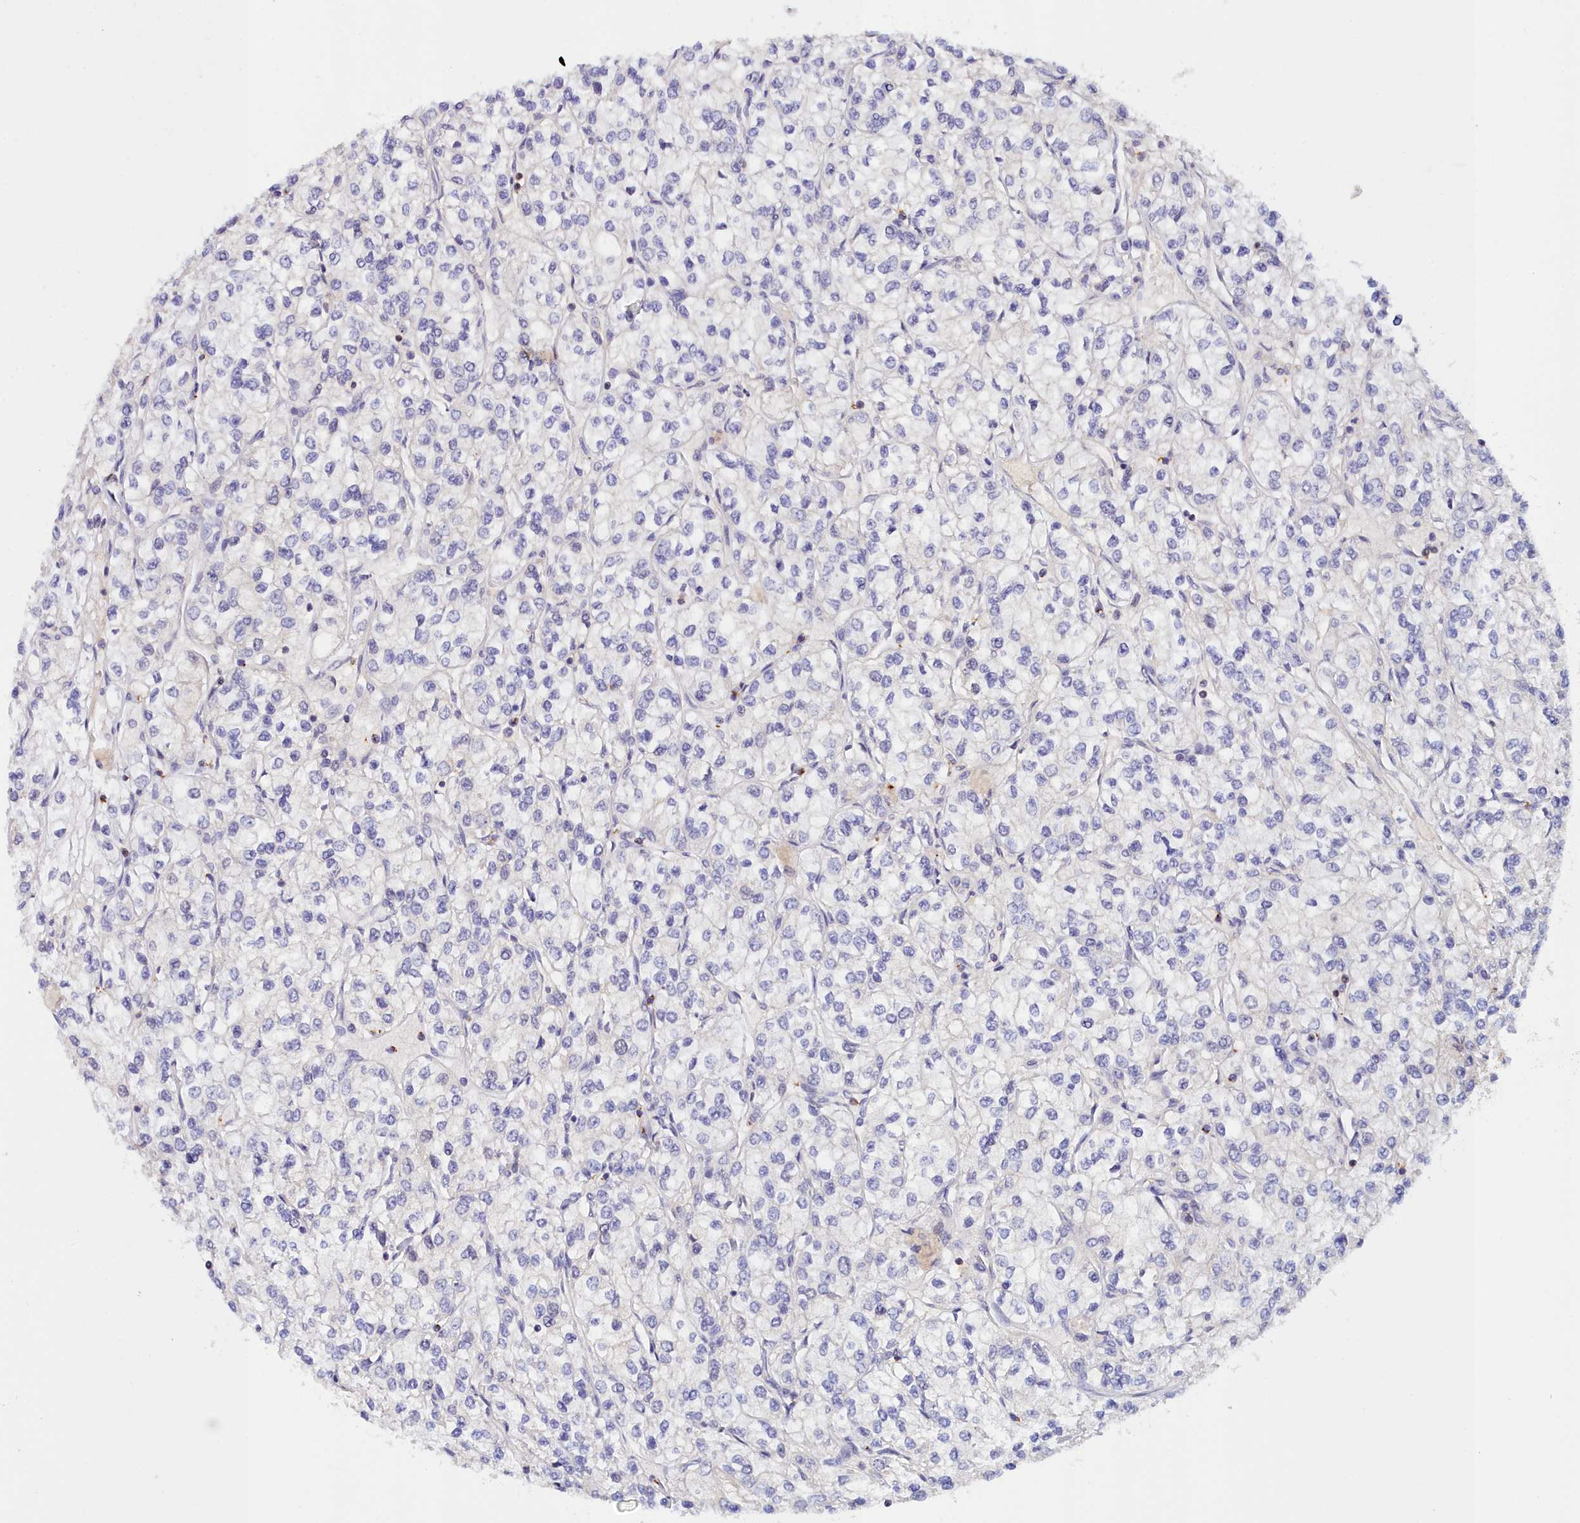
{"staining": {"intensity": "negative", "quantity": "none", "location": "none"}, "tissue": "renal cancer", "cell_type": "Tumor cells", "image_type": "cancer", "snomed": [{"axis": "morphology", "description": "Adenocarcinoma, NOS"}, {"axis": "topography", "description": "Kidney"}], "caption": "Tumor cells are negative for brown protein staining in renal cancer.", "gene": "NEURL4", "patient": {"sex": "male", "age": 80}}